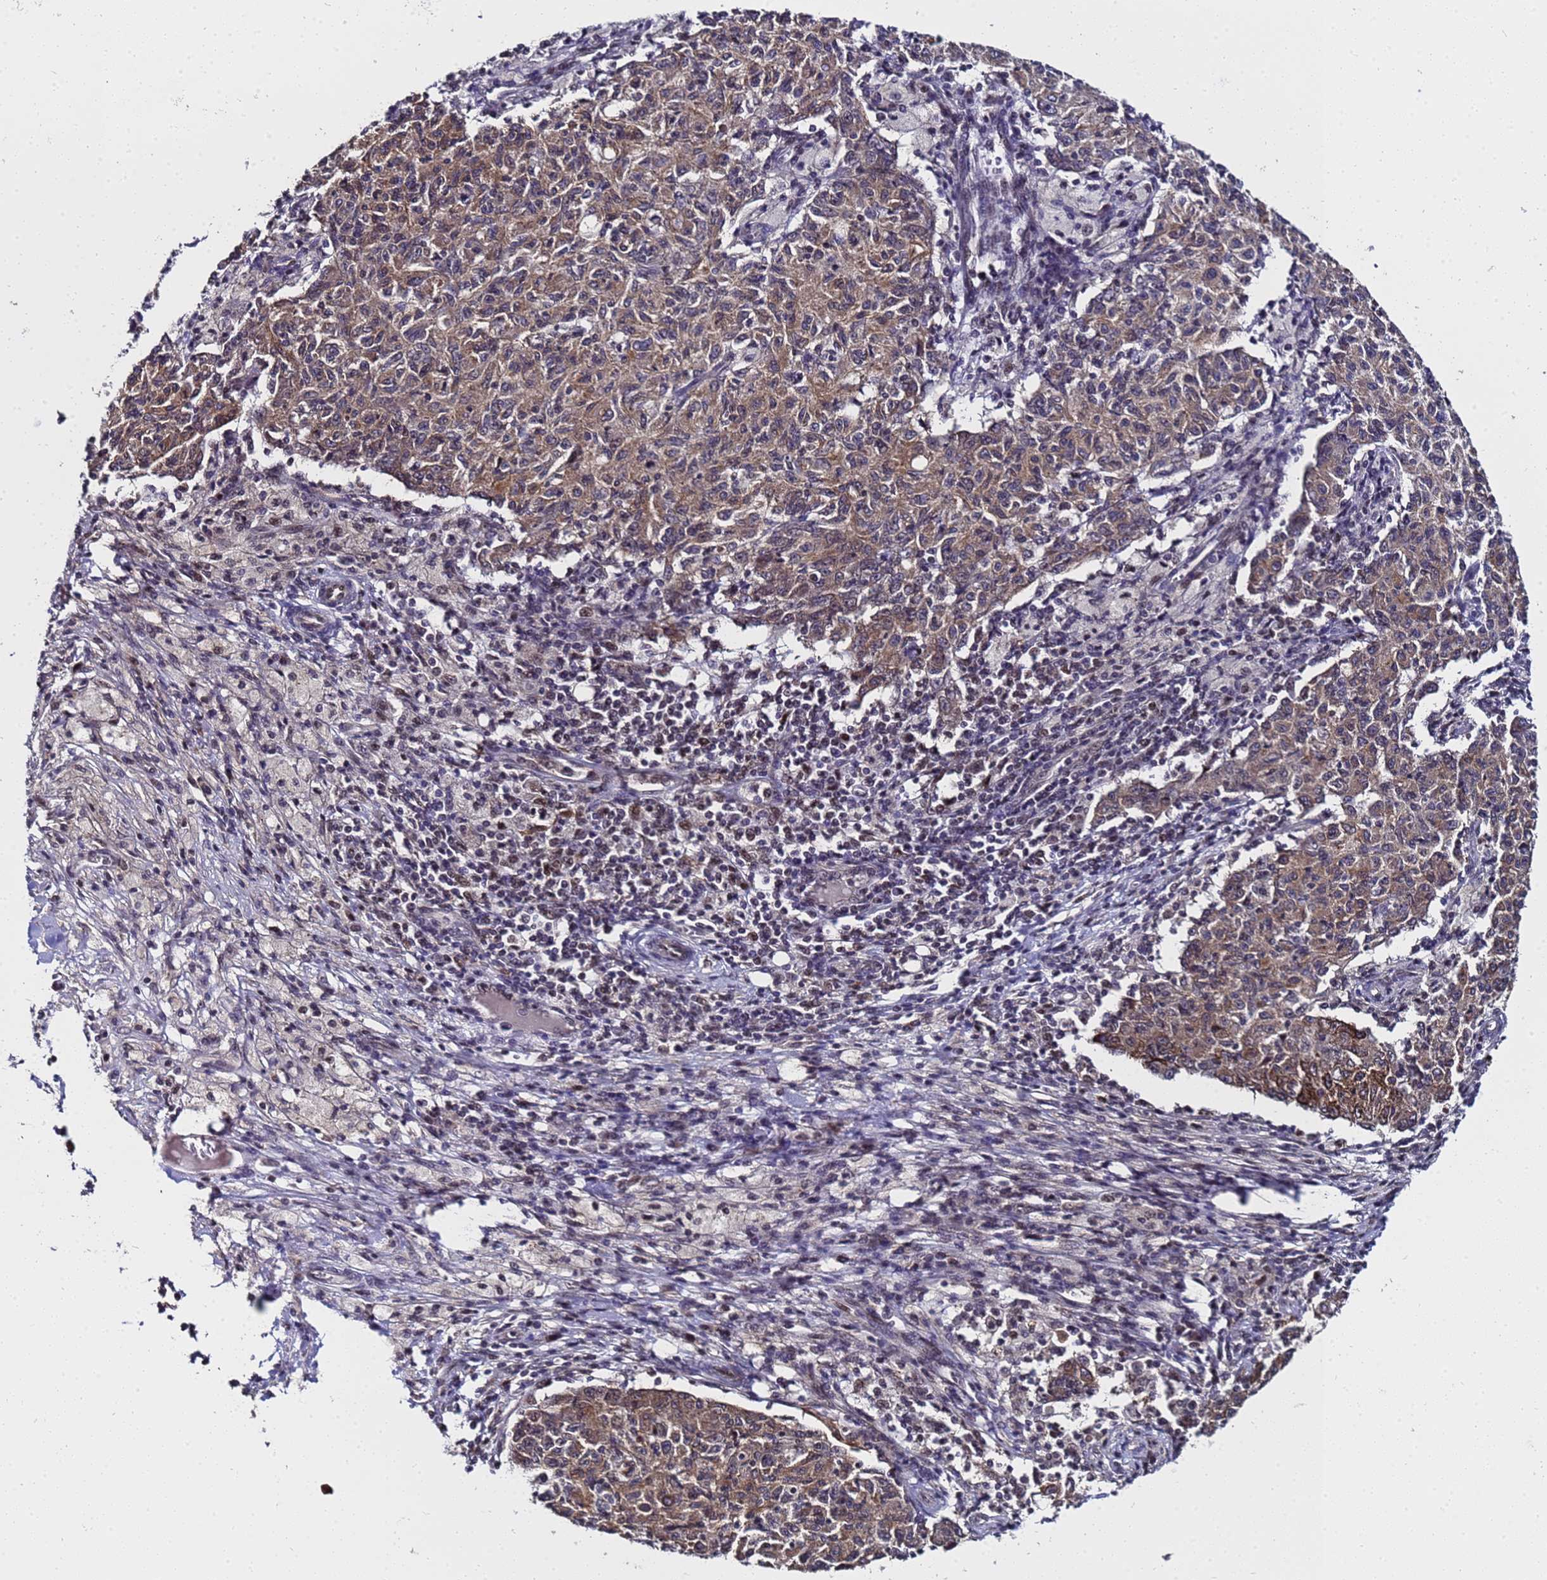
{"staining": {"intensity": "moderate", "quantity": ">75%", "location": "cytoplasmic/membranous,nuclear"}, "tissue": "ovarian cancer", "cell_type": "Tumor cells", "image_type": "cancer", "snomed": [{"axis": "morphology", "description": "Carcinoma, endometroid"}, {"axis": "topography", "description": "Ovary"}], "caption": "Tumor cells show moderate cytoplasmic/membranous and nuclear expression in approximately >75% of cells in ovarian cancer (endometroid carcinoma). The staining is performed using DAB (3,3'-diaminobenzidine) brown chromogen to label protein expression. The nuclei are counter-stained blue using hematoxylin.", "gene": "ANAPC13", "patient": {"sex": "female", "age": 42}}